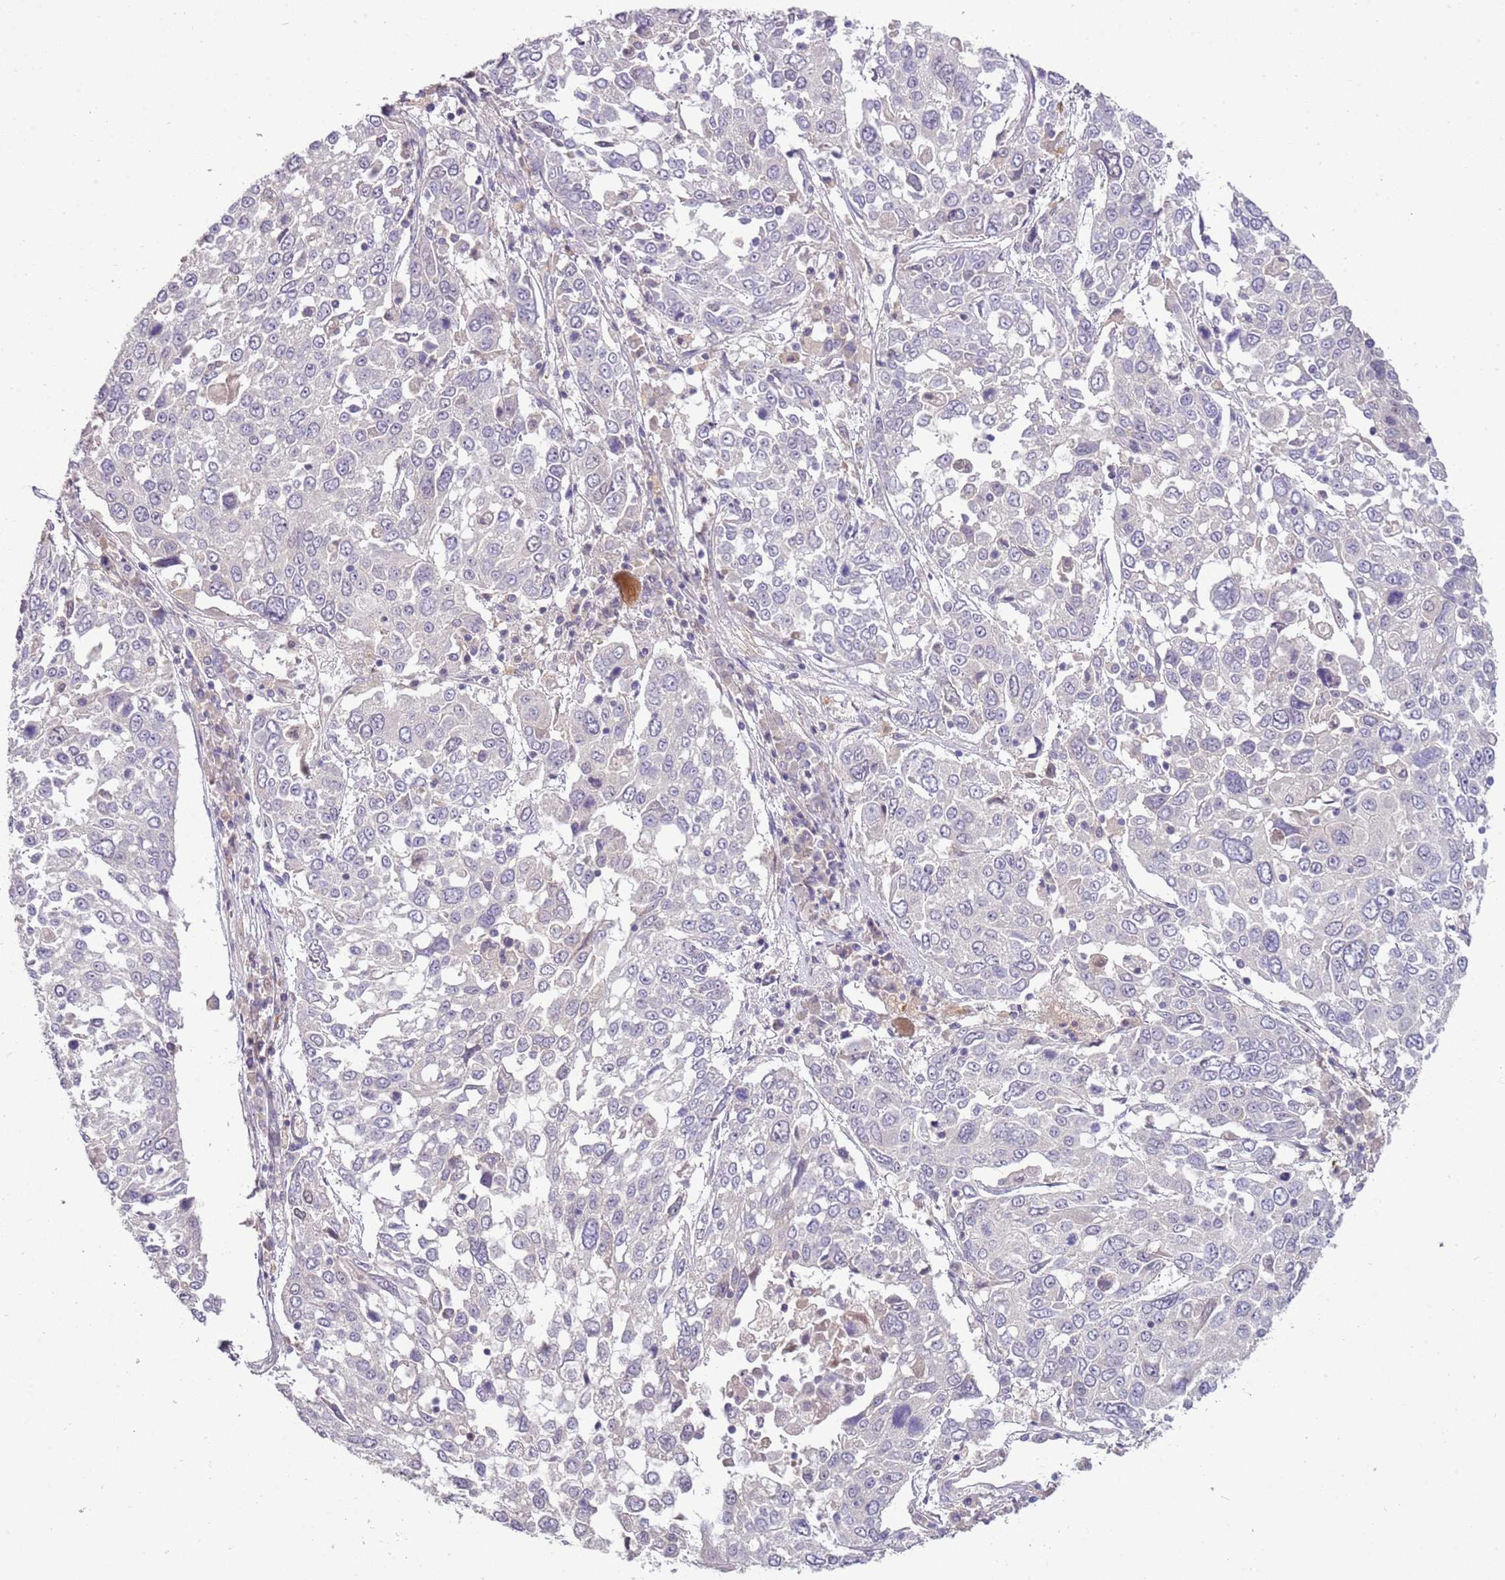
{"staining": {"intensity": "negative", "quantity": "none", "location": "none"}, "tissue": "lung cancer", "cell_type": "Tumor cells", "image_type": "cancer", "snomed": [{"axis": "morphology", "description": "Squamous cell carcinoma, NOS"}, {"axis": "topography", "description": "Lung"}], "caption": "Immunohistochemical staining of human lung cancer (squamous cell carcinoma) reveals no significant staining in tumor cells. (Immunohistochemistry (ihc), brightfield microscopy, high magnification).", "gene": "SCAMP5", "patient": {"sex": "male", "age": 65}}